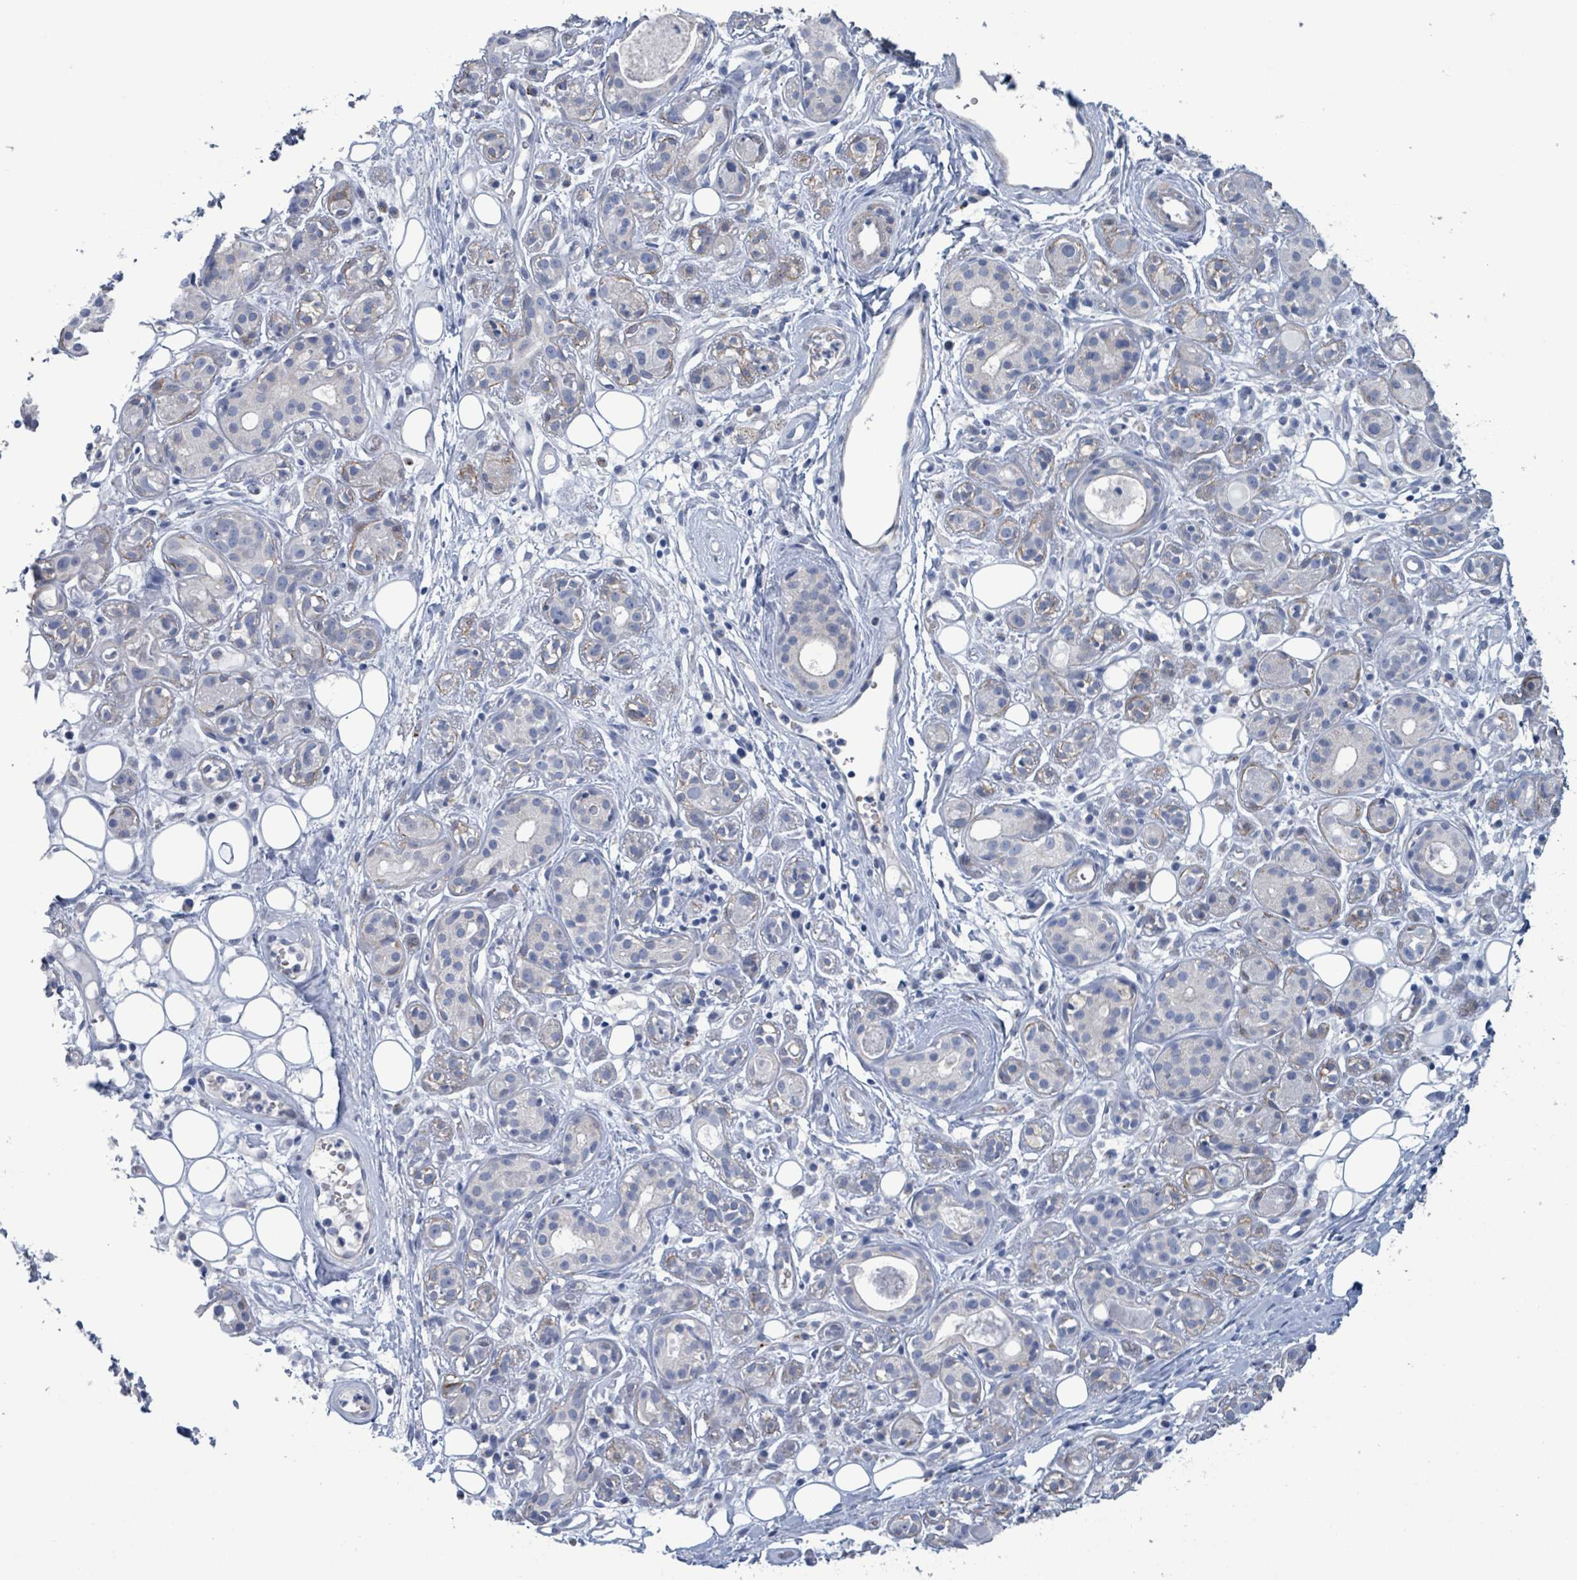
{"staining": {"intensity": "negative", "quantity": "none", "location": "none"}, "tissue": "salivary gland", "cell_type": "Glandular cells", "image_type": "normal", "snomed": [{"axis": "morphology", "description": "Normal tissue, NOS"}, {"axis": "topography", "description": "Salivary gland"}], "caption": "IHC micrograph of unremarkable salivary gland: human salivary gland stained with DAB (3,3'-diaminobenzidine) reveals no significant protein expression in glandular cells. (IHC, brightfield microscopy, high magnification).", "gene": "PKLR", "patient": {"sex": "male", "age": 54}}